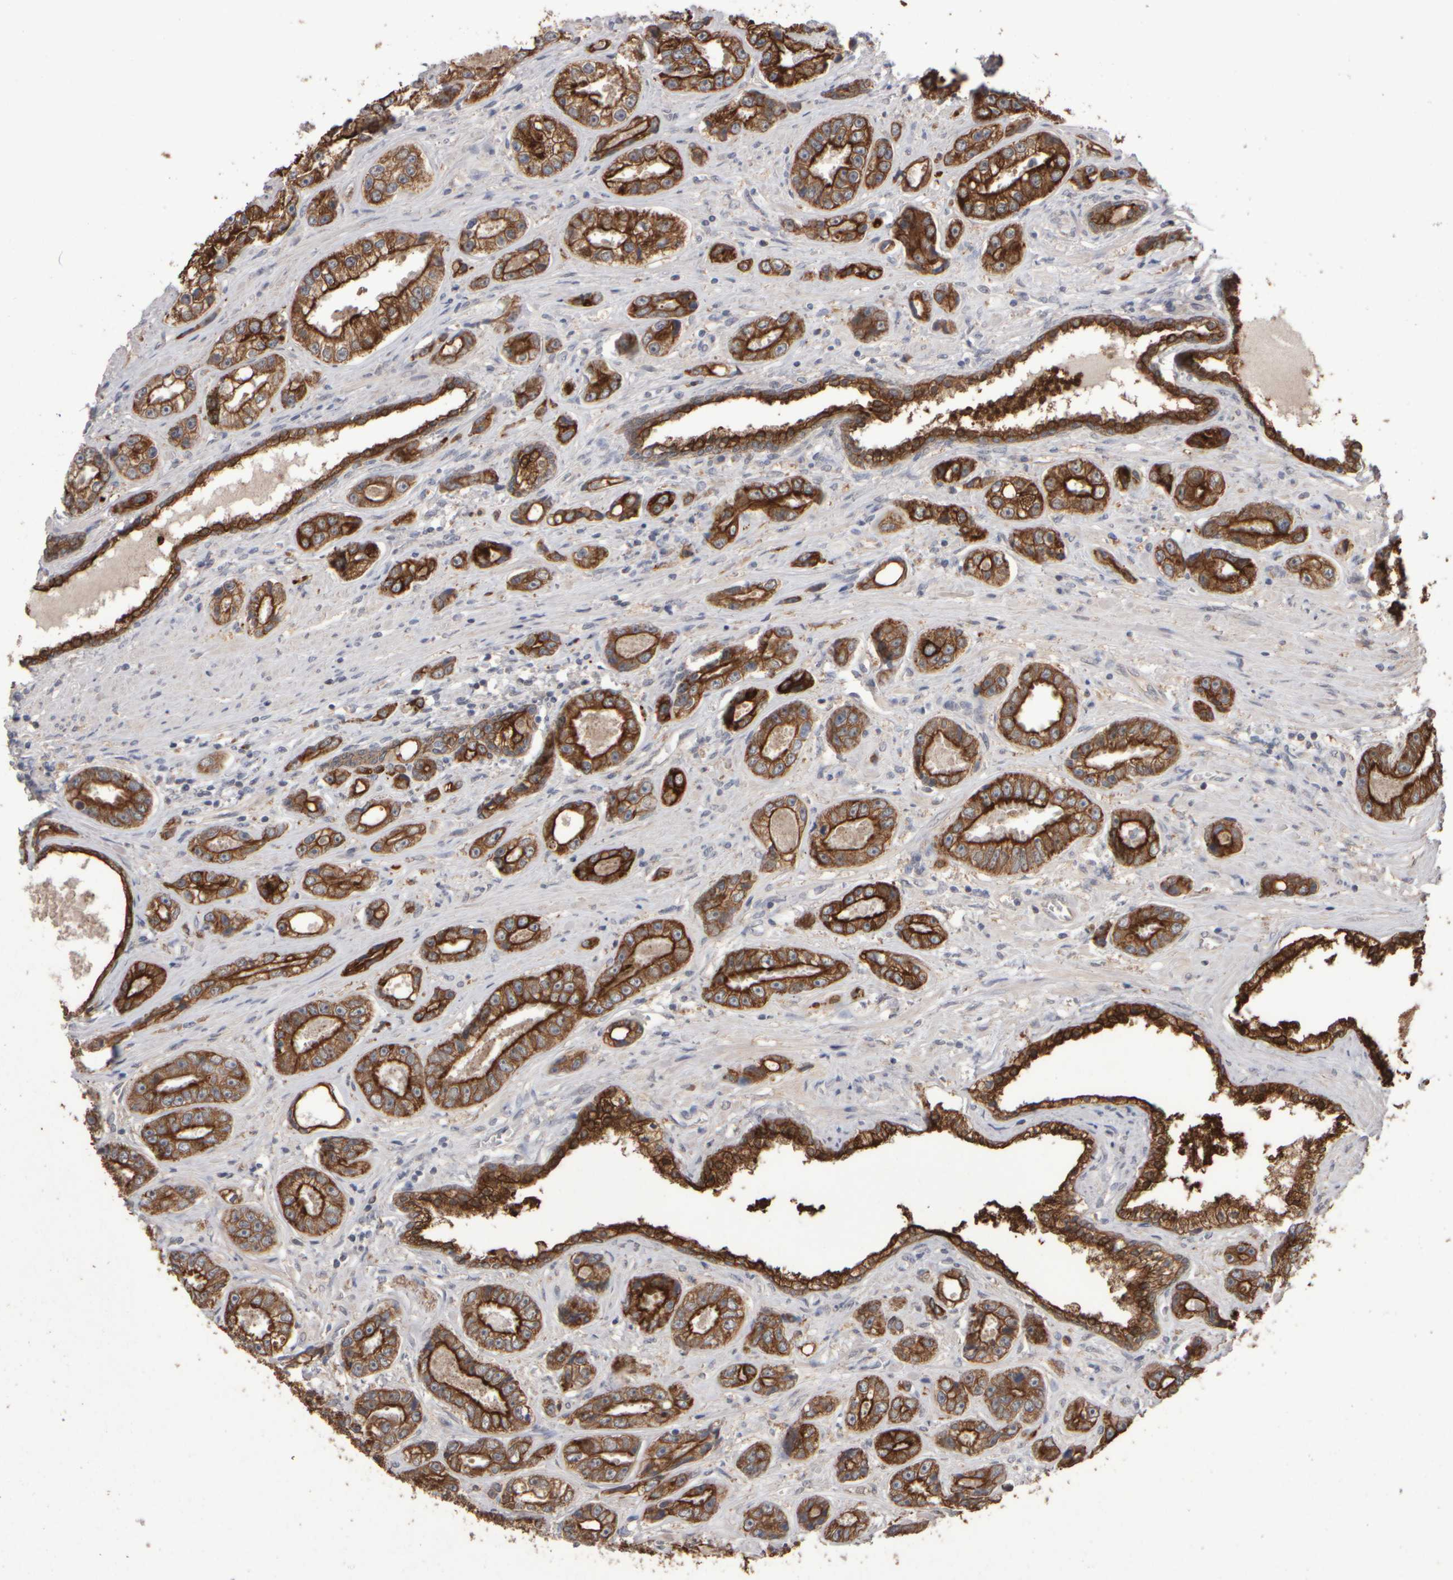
{"staining": {"intensity": "strong", "quantity": ">75%", "location": "cytoplasmic/membranous"}, "tissue": "prostate cancer", "cell_type": "Tumor cells", "image_type": "cancer", "snomed": [{"axis": "morphology", "description": "Adenocarcinoma, High grade"}, {"axis": "topography", "description": "Prostate"}], "caption": "Tumor cells demonstrate high levels of strong cytoplasmic/membranous staining in about >75% of cells in high-grade adenocarcinoma (prostate).", "gene": "EPHX2", "patient": {"sex": "male", "age": 61}}